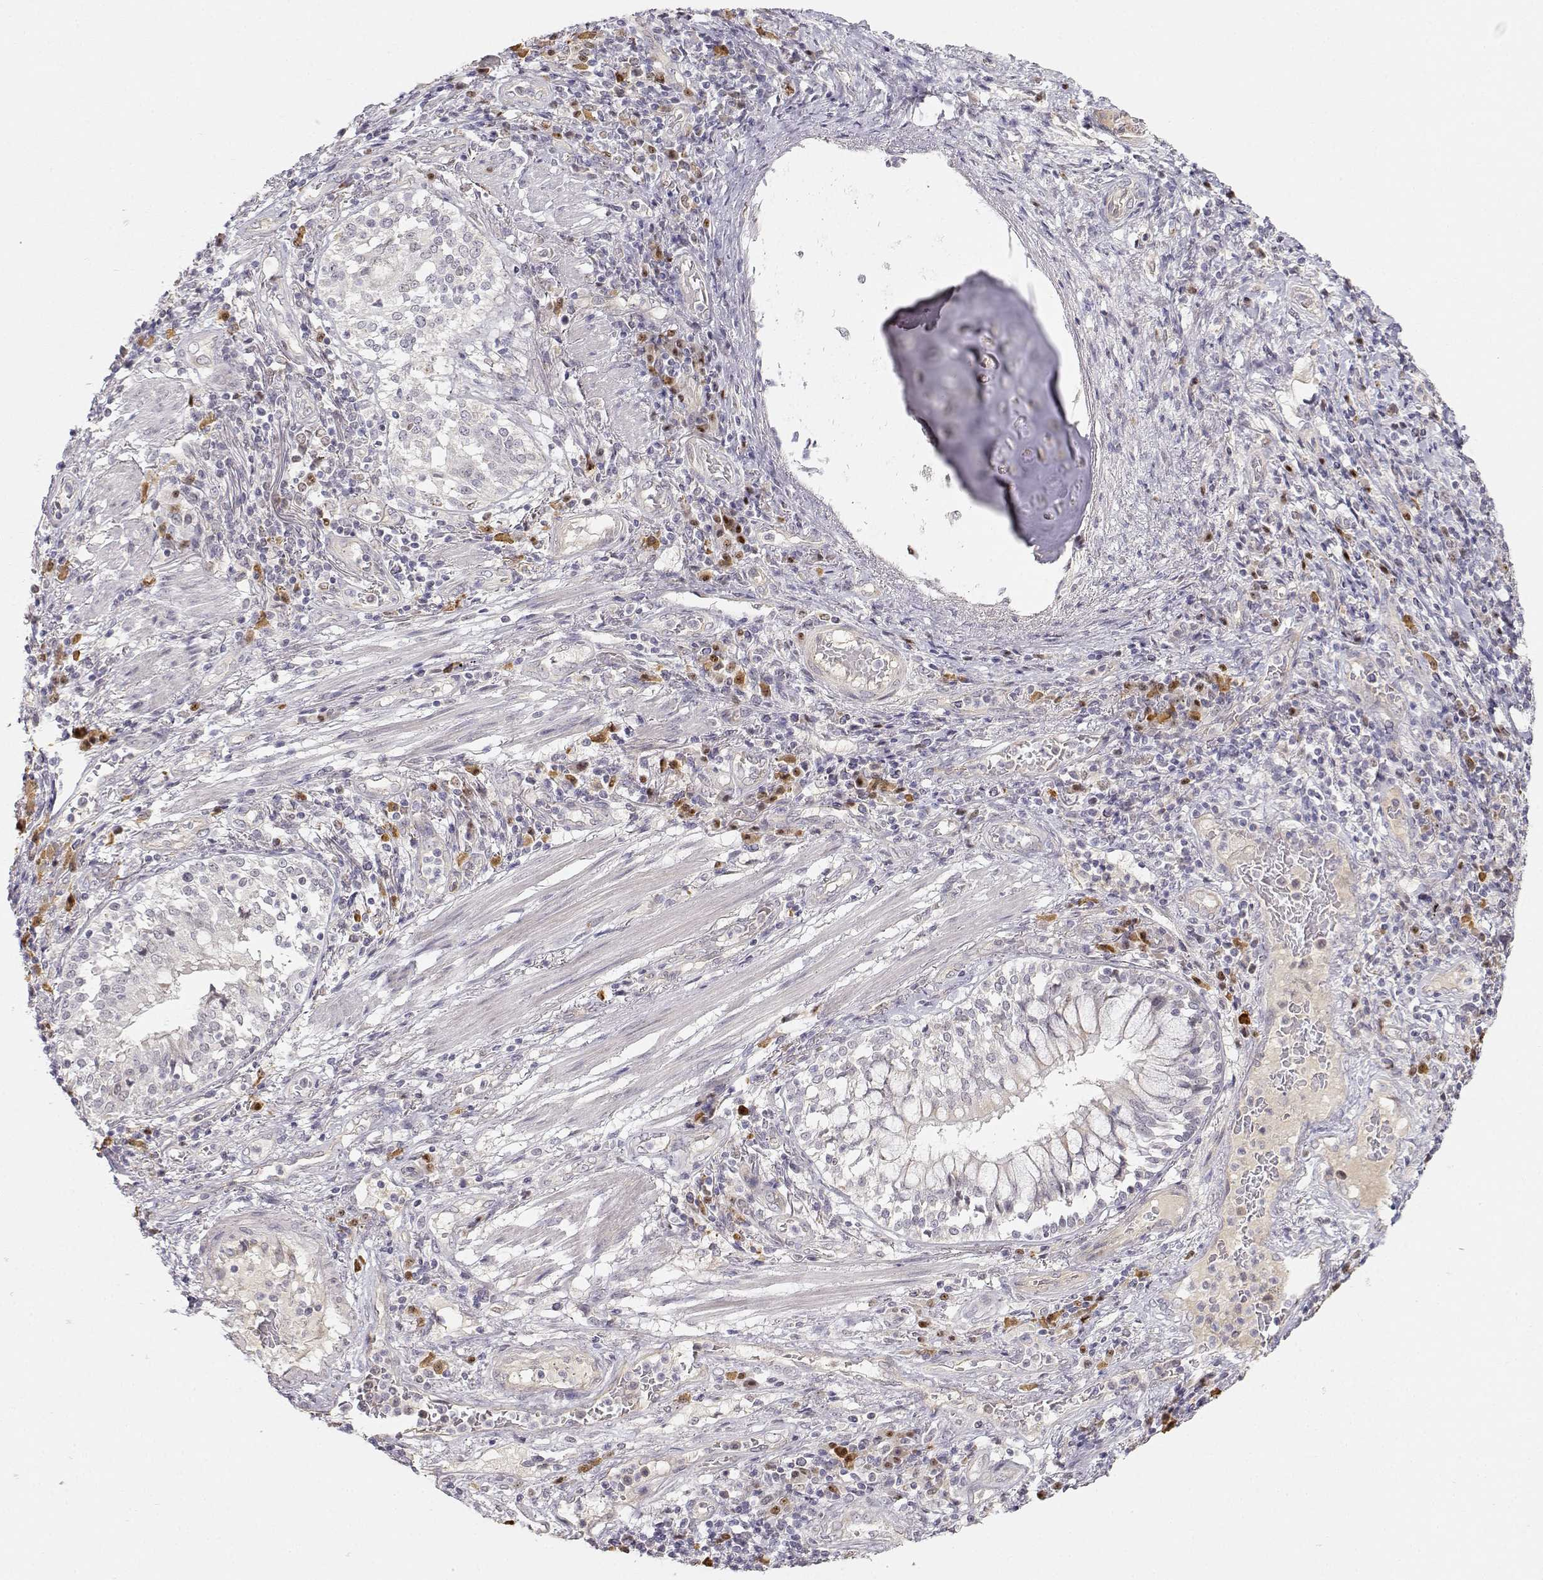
{"staining": {"intensity": "negative", "quantity": "none", "location": "none"}, "tissue": "lung cancer", "cell_type": "Tumor cells", "image_type": "cancer", "snomed": [{"axis": "morphology", "description": "Normal tissue, NOS"}, {"axis": "morphology", "description": "Squamous cell carcinoma, NOS"}, {"axis": "topography", "description": "Bronchus"}, {"axis": "topography", "description": "Lung"}], "caption": "This image is of lung cancer stained with immunohistochemistry to label a protein in brown with the nuclei are counter-stained blue. There is no positivity in tumor cells.", "gene": "EAF2", "patient": {"sex": "male", "age": 64}}